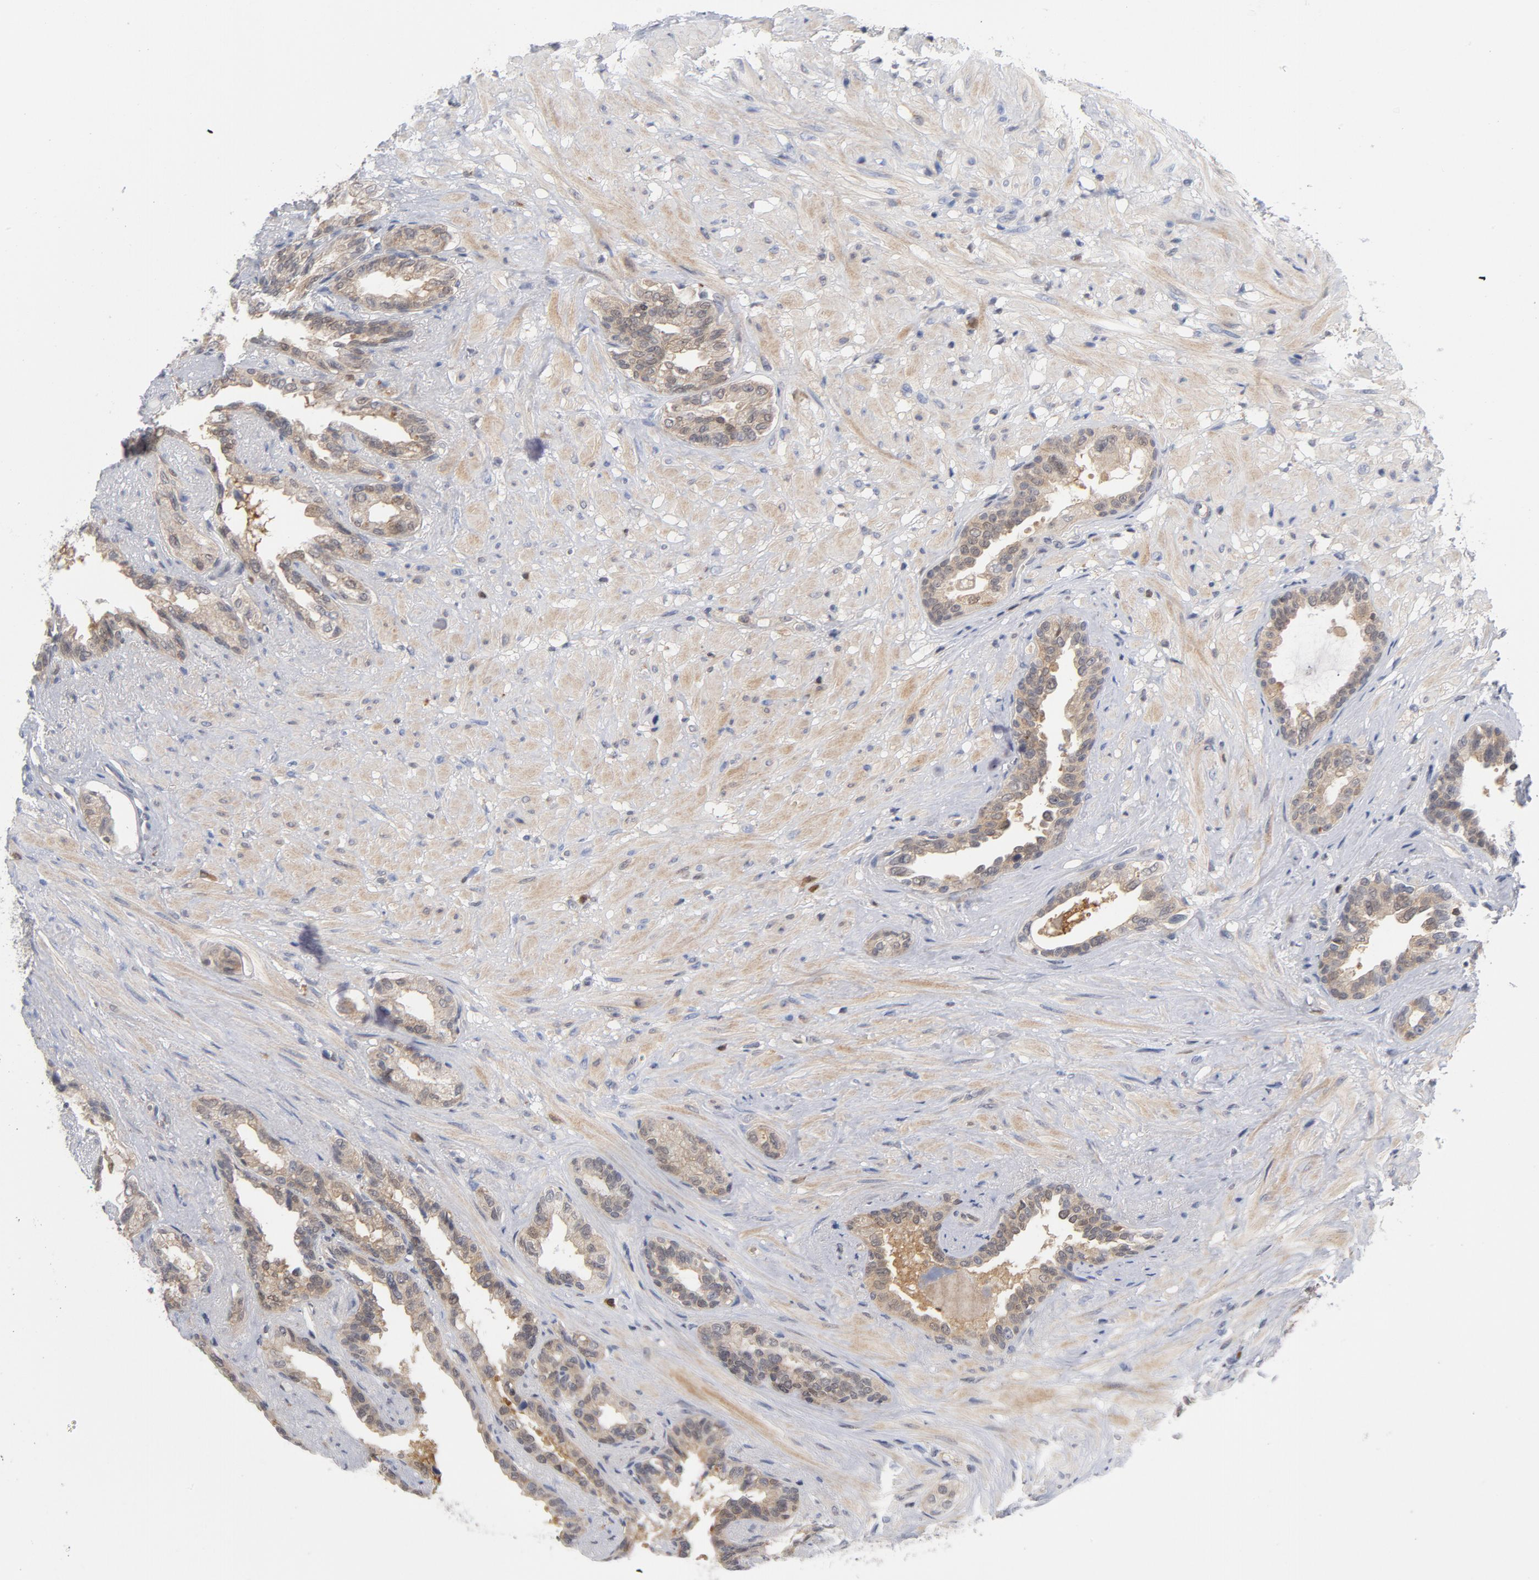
{"staining": {"intensity": "negative", "quantity": "none", "location": "none"}, "tissue": "seminal vesicle", "cell_type": "Glandular cells", "image_type": "normal", "snomed": [{"axis": "morphology", "description": "Normal tissue, NOS"}, {"axis": "topography", "description": "Seminal veicle"}], "caption": "A high-resolution histopathology image shows immunohistochemistry (IHC) staining of normal seminal vesicle, which displays no significant positivity in glandular cells. Brightfield microscopy of immunohistochemistry stained with DAB (3,3'-diaminobenzidine) (brown) and hematoxylin (blue), captured at high magnification.", "gene": "TRADD", "patient": {"sex": "male", "age": 61}}